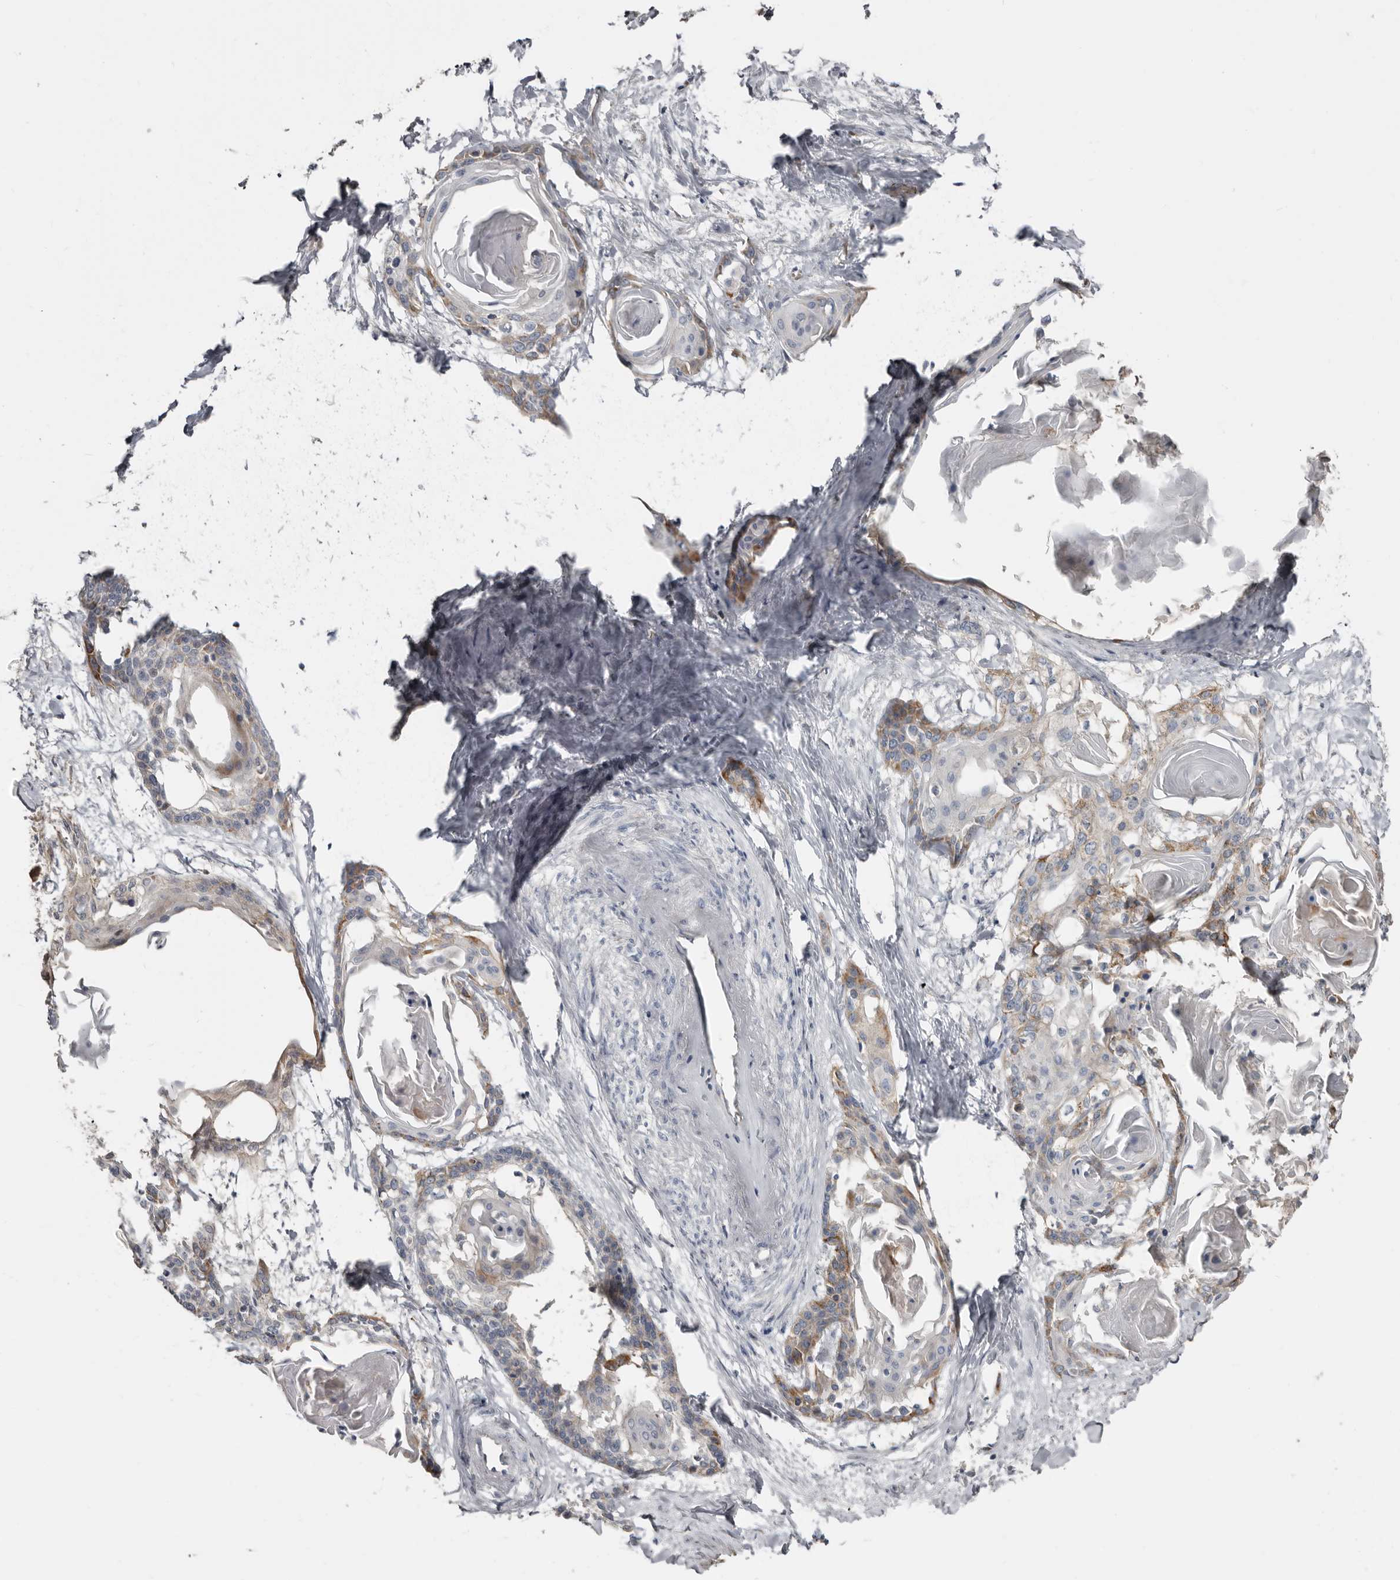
{"staining": {"intensity": "weak", "quantity": "<25%", "location": "cytoplasmic/membranous"}, "tissue": "cervical cancer", "cell_type": "Tumor cells", "image_type": "cancer", "snomed": [{"axis": "morphology", "description": "Squamous cell carcinoma, NOS"}, {"axis": "topography", "description": "Cervix"}], "caption": "Immunohistochemistry (IHC) photomicrograph of human cervical cancer stained for a protein (brown), which demonstrates no staining in tumor cells. Brightfield microscopy of immunohistochemistry stained with DAB (brown) and hematoxylin (blue), captured at high magnification.", "gene": "ZNF114", "patient": {"sex": "female", "age": 57}}